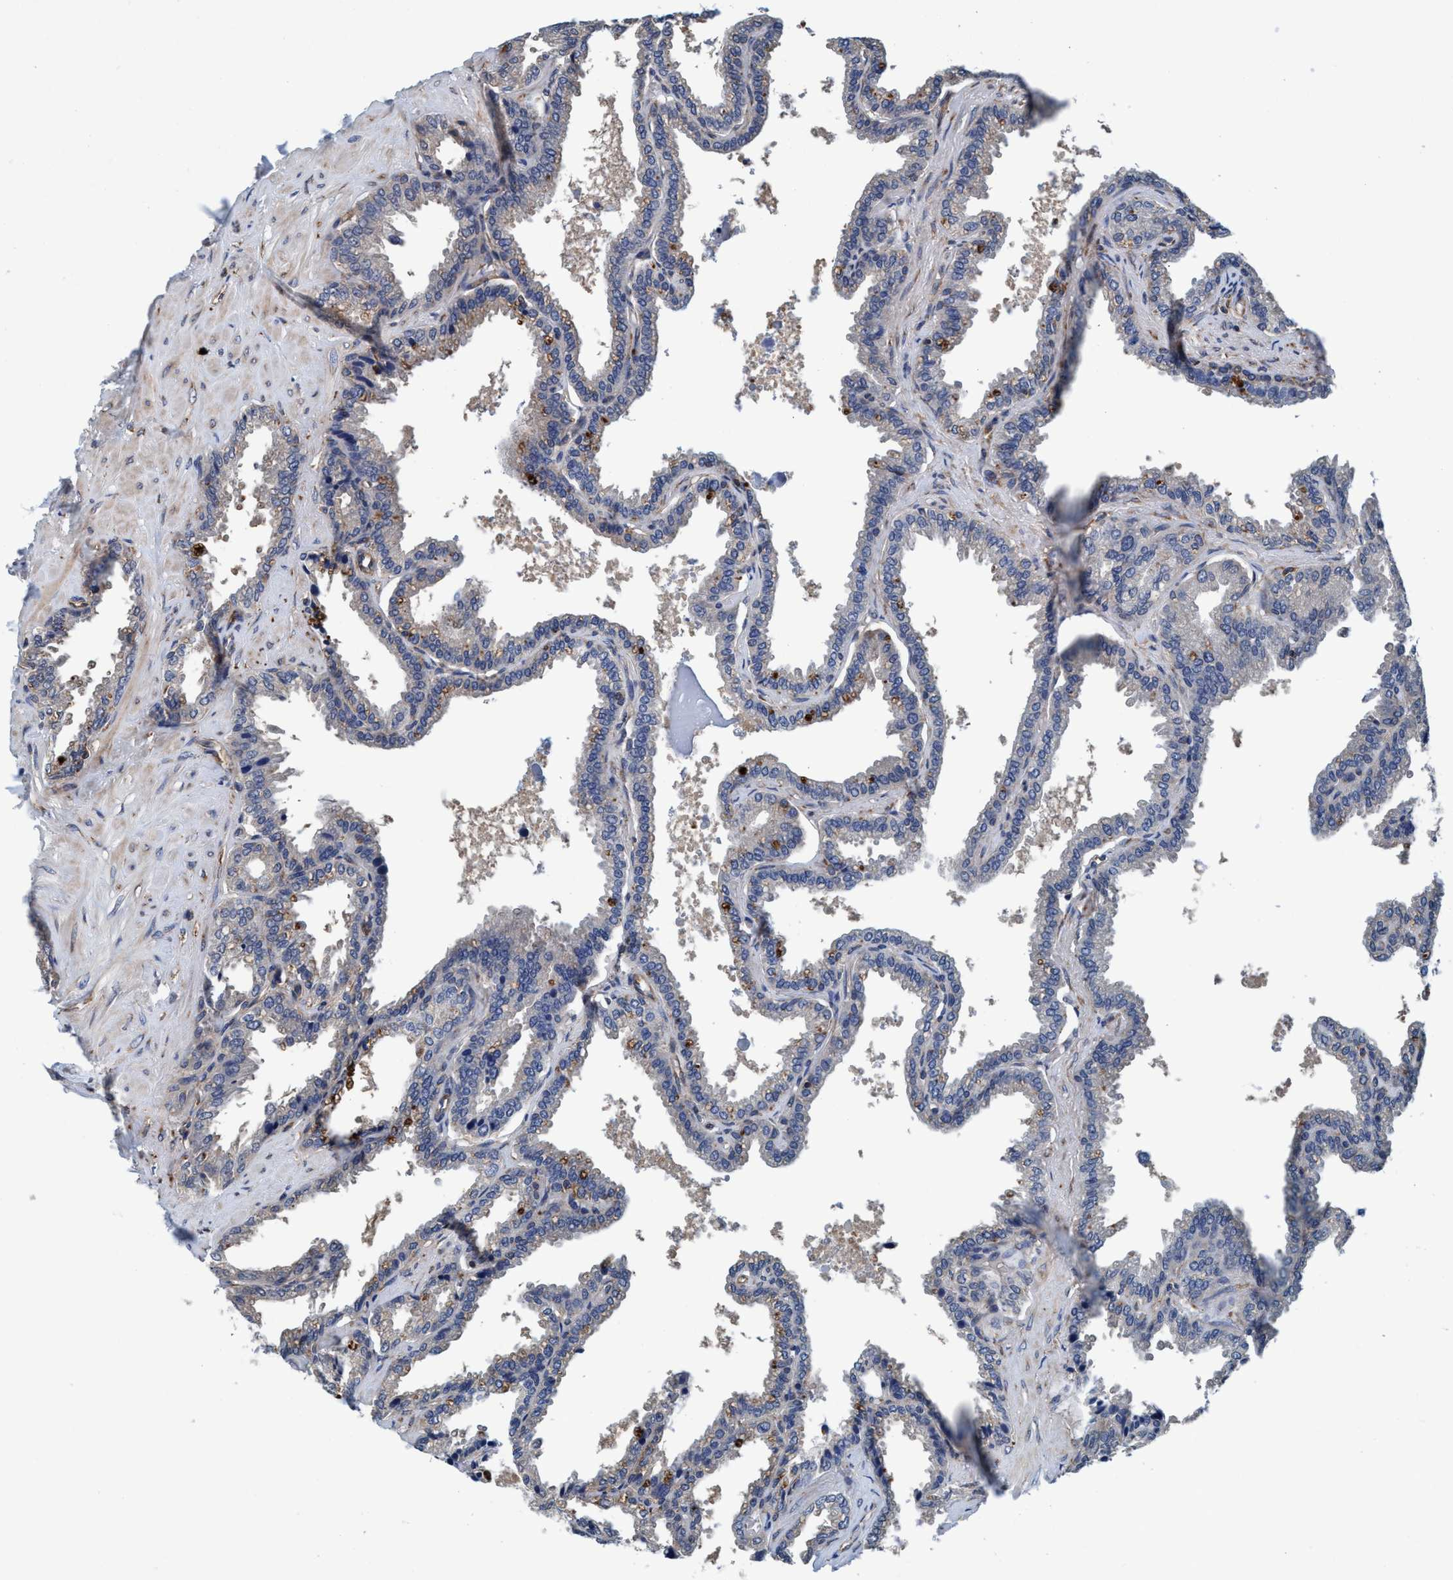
{"staining": {"intensity": "weak", "quantity": "<25%", "location": "cytoplasmic/membranous"}, "tissue": "seminal vesicle", "cell_type": "Glandular cells", "image_type": "normal", "snomed": [{"axis": "morphology", "description": "Normal tissue, NOS"}, {"axis": "topography", "description": "Seminal veicle"}], "caption": "This is an immunohistochemistry (IHC) photomicrograph of normal human seminal vesicle. There is no positivity in glandular cells.", "gene": "ENDOG", "patient": {"sex": "male", "age": 46}}